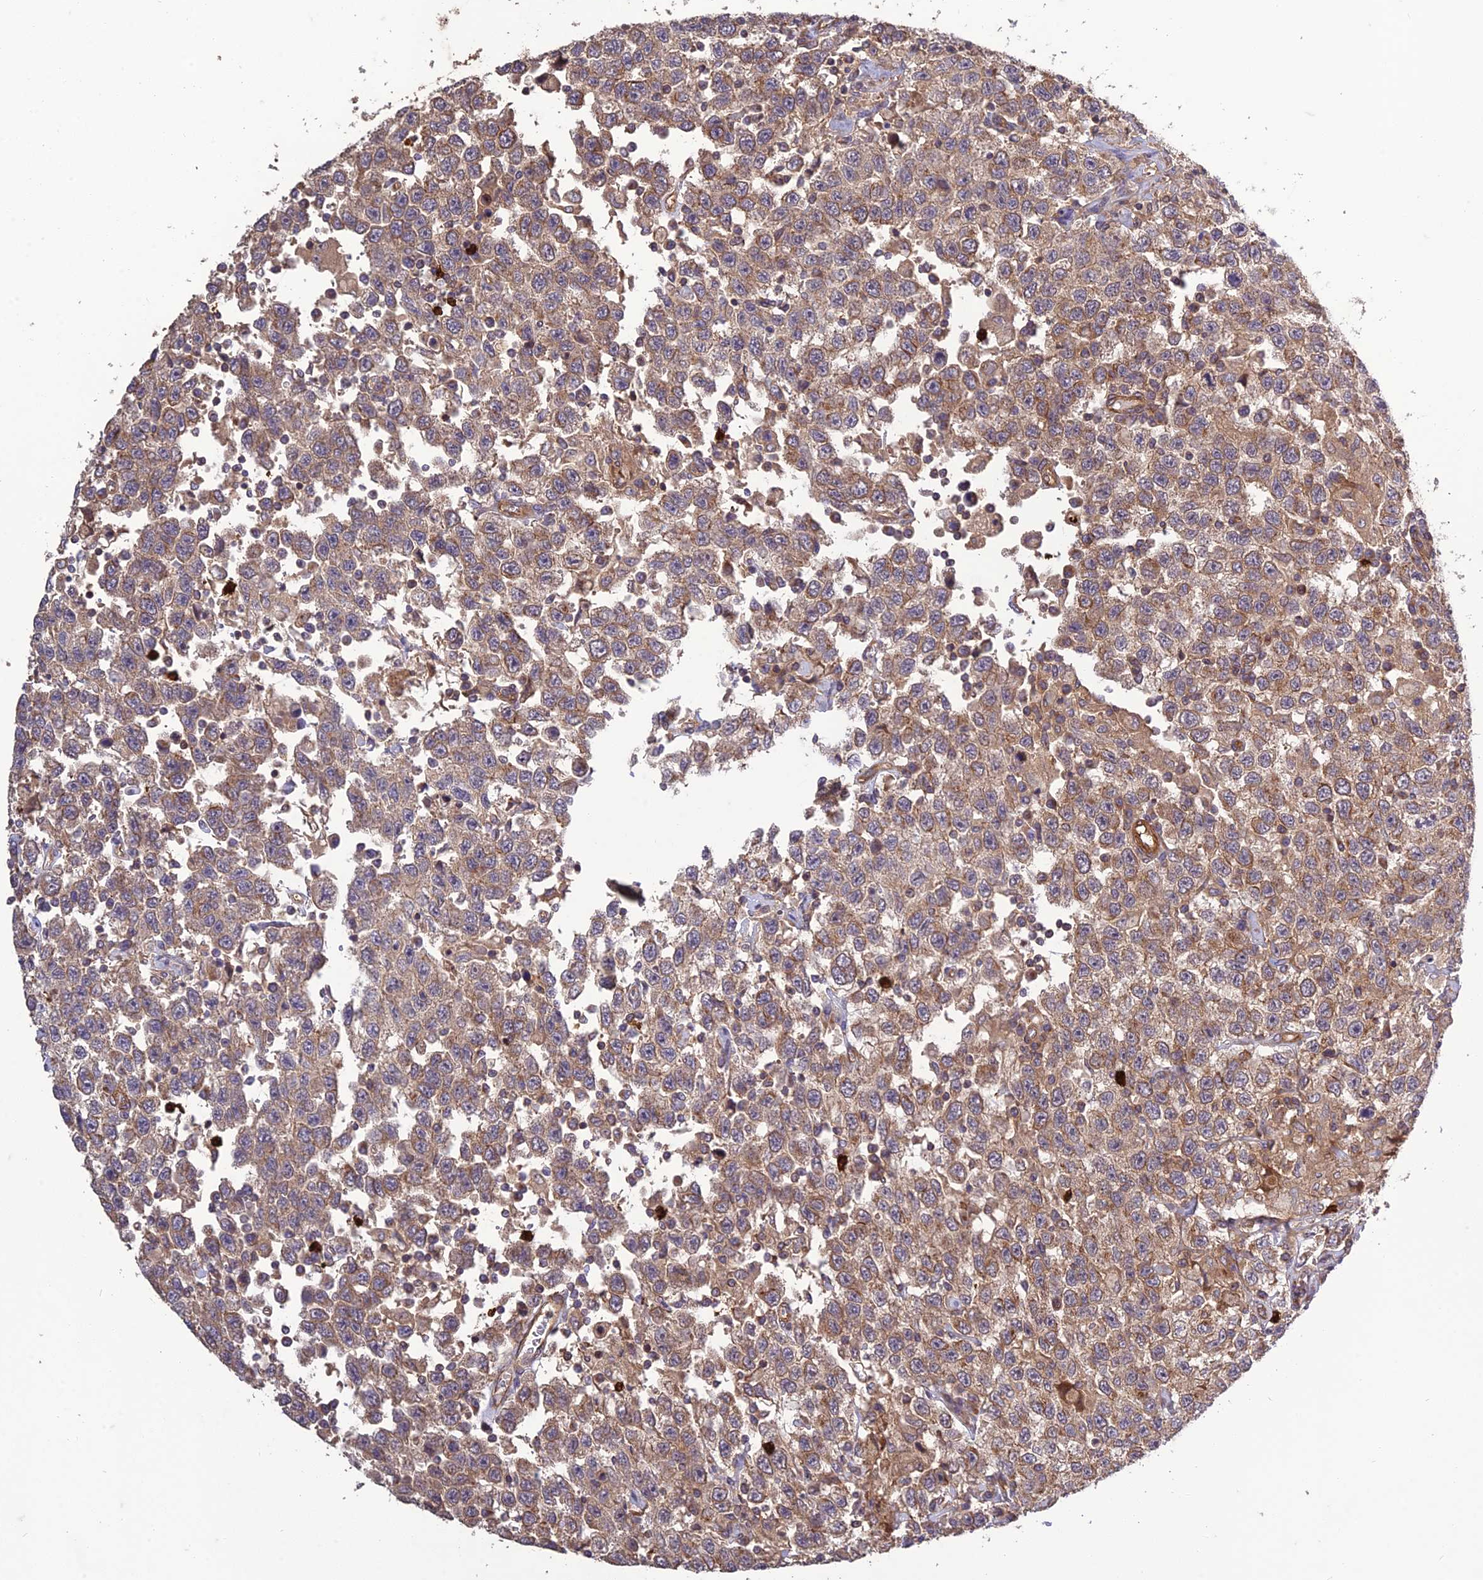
{"staining": {"intensity": "weak", "quantity": ">75%", "location": "cytoplasmic/membranous"}, "tissue": "testis cancer", "cell_type": "Tumor cells", "image_type": "cancer", "snomed": [{"axis": "morphology", "description": "Seminoma, NOS"}, {"axis": "topography", "description": "Testis"}], "caption": "Protein expression analysis of testis cancer exhibits weak cytoplasmic/membranous staining in about >75% of tumor cells.", "gene": "TMEM131L", "patient": {"sex": "male", "age": 41}}